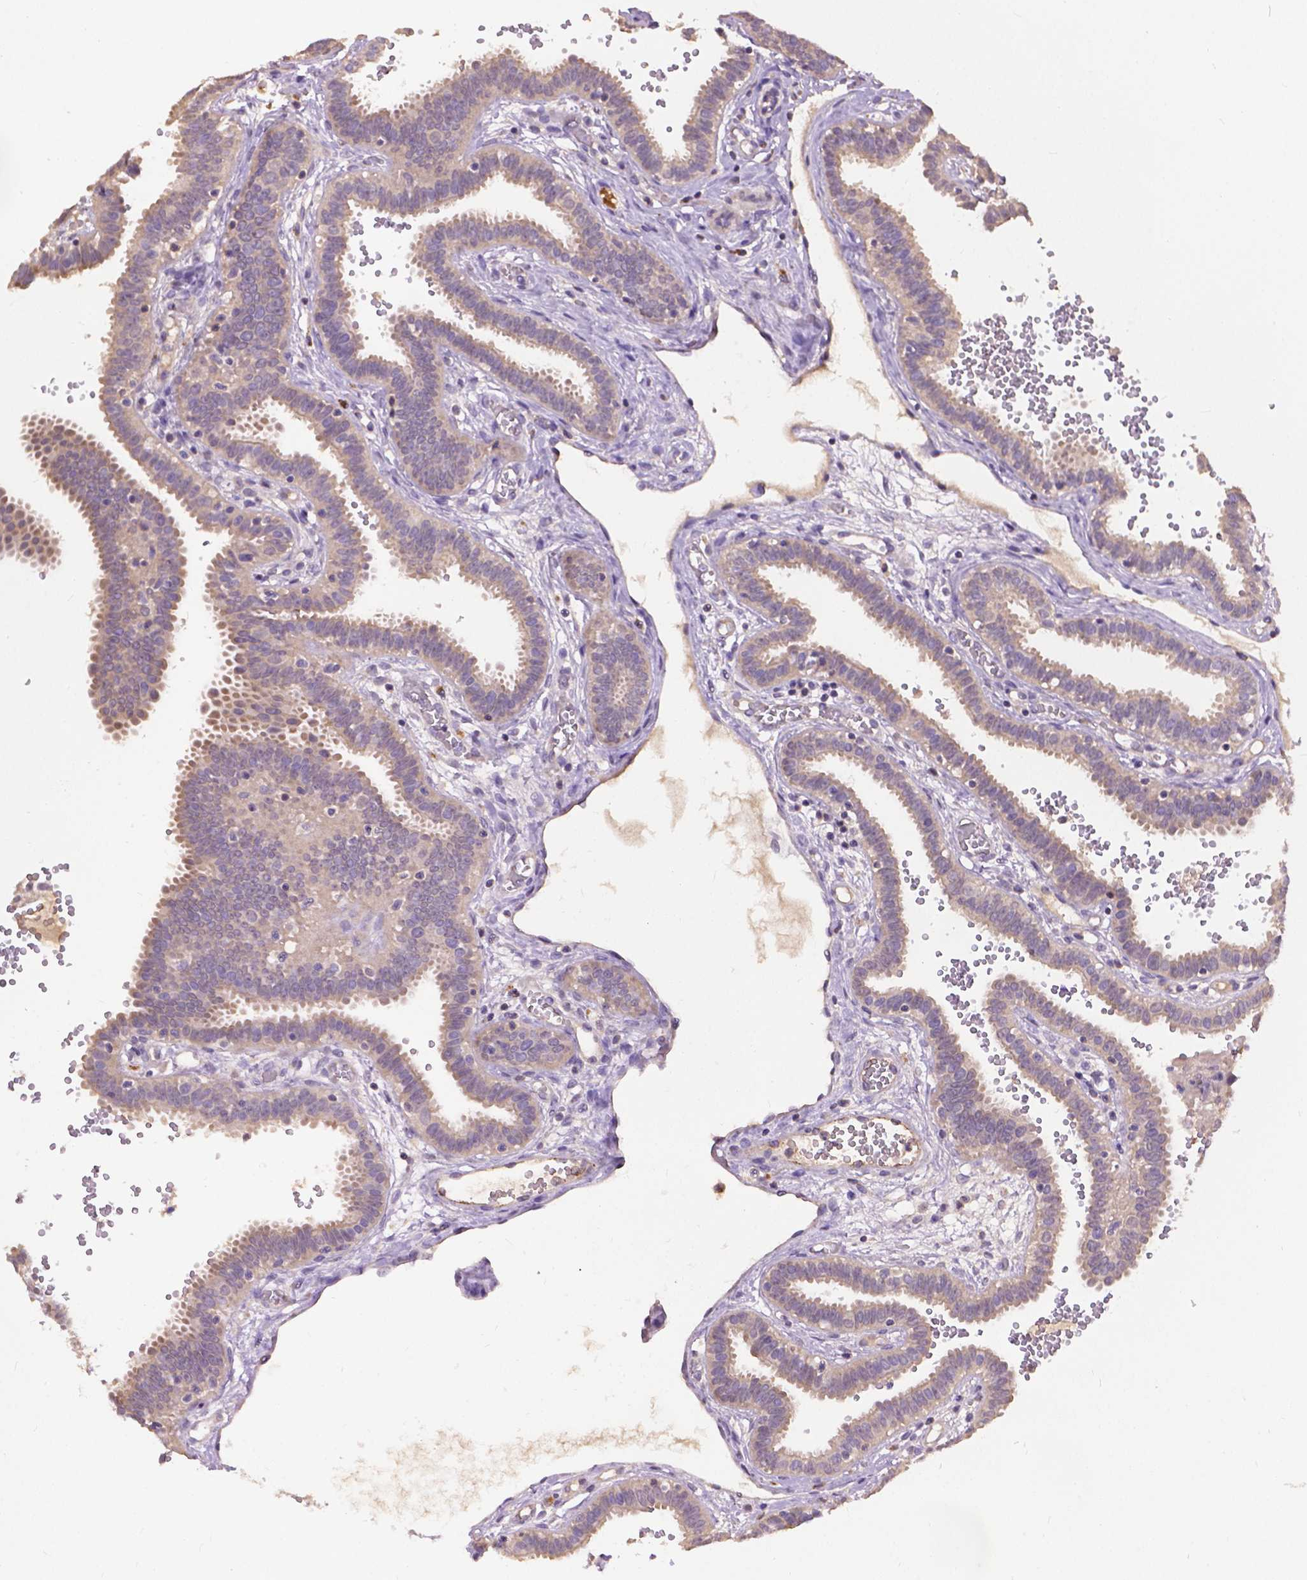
{"staining": {"intensity": "weak", "quantity": "25%-75%", "location": "cytoplasmic/membranous"}, "tissue": "fallopian tube", "cell_type": "Glandular cells", "image_type": "normal", "snomed": [{"axis": "morphology", "description": "Normal tissue, NOS"}, {"axis": "topography", "description": "Fallopian tube"}], "caption": "Brown immunohistochemical staining in benign human fallopian tube exhibits weak cytoplasmic/membranous staining in approximately 25%-75% of glandular cells.", "gene": "ZNF337", "patient": {"sex": "female", "age": 37}}